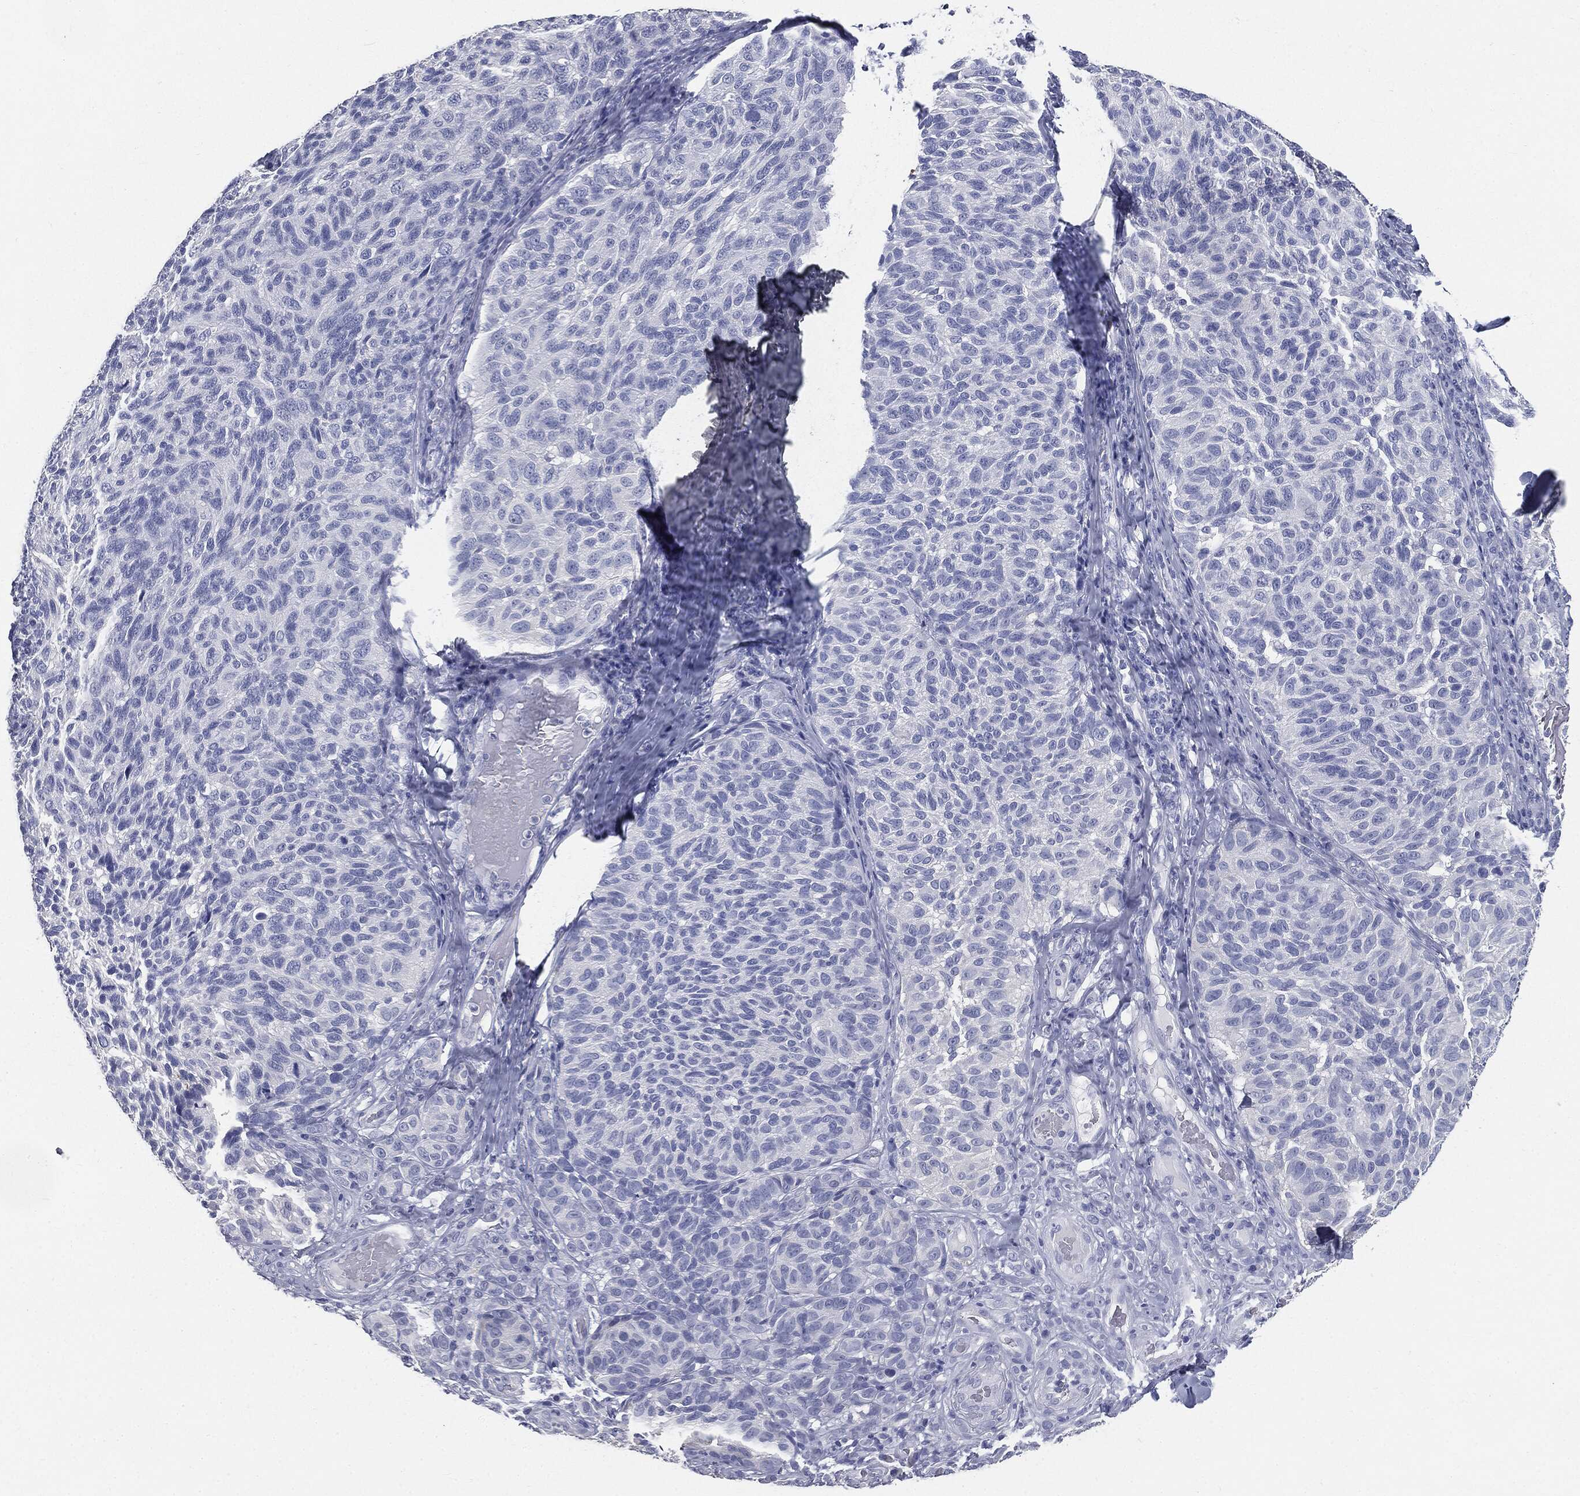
{"staining": {"intensity": "negative", "quantity": "none", "location": "none"}, "tissue": "melanoma", "cell_type": "Tumor cells", "image_type": "cancer", "snomed": [{"axis": "morphology", "description": "Malignant melanoma, NOS"}, {"axis": "topography", "description": "Skin"}], "caption": "Immunohistochemistry (IHC) histopathology image of neoplastic tissue: malignant melanoma stained with DAB displays no significant protein expression in tumor cells.", "gene": "CUZD1", "patient": {"sex": "female", "age": 73}}